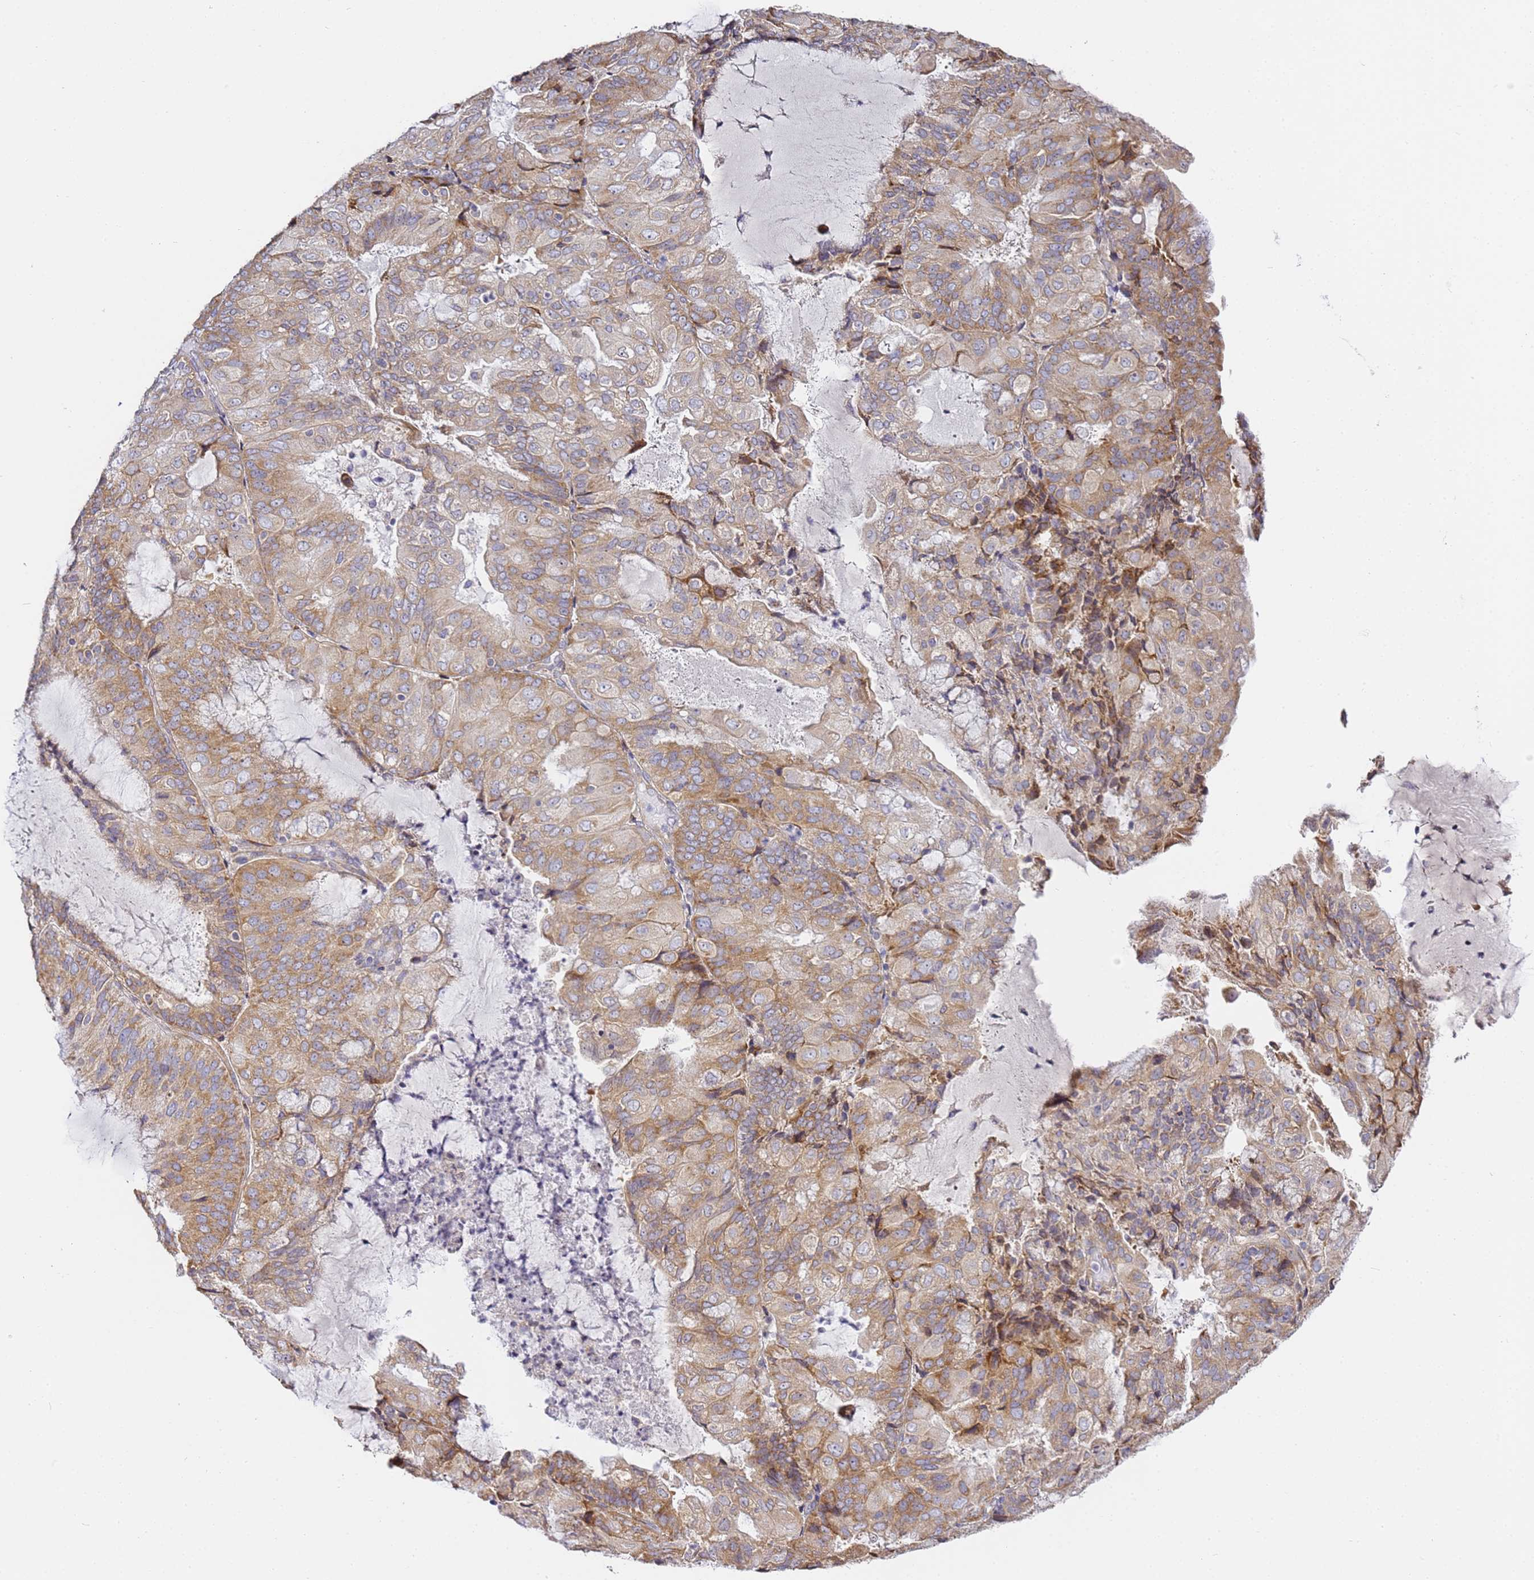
{"staining": {"intensity": "moderate", "quantity": ">75%", "location": "cytoplasmic/membranous"}, "tissue": "endometrial cancer", "cell_type": "Tumor cells", "image_type": "cancer", "snomed": [{"axis": "morphology", "description": "Adenocarcinoma, NOS"}, {"axis": "topography", "description": "Endometrium"}], "caption": "An image showing moderate cytoplasmic/membranous positivity in about >75% of tumor cells in endometrial cancer, as visualized by brown immunohistochemical staining.", "gene": "RPL13A", "patient": {"sex": "female", "age": 81}}